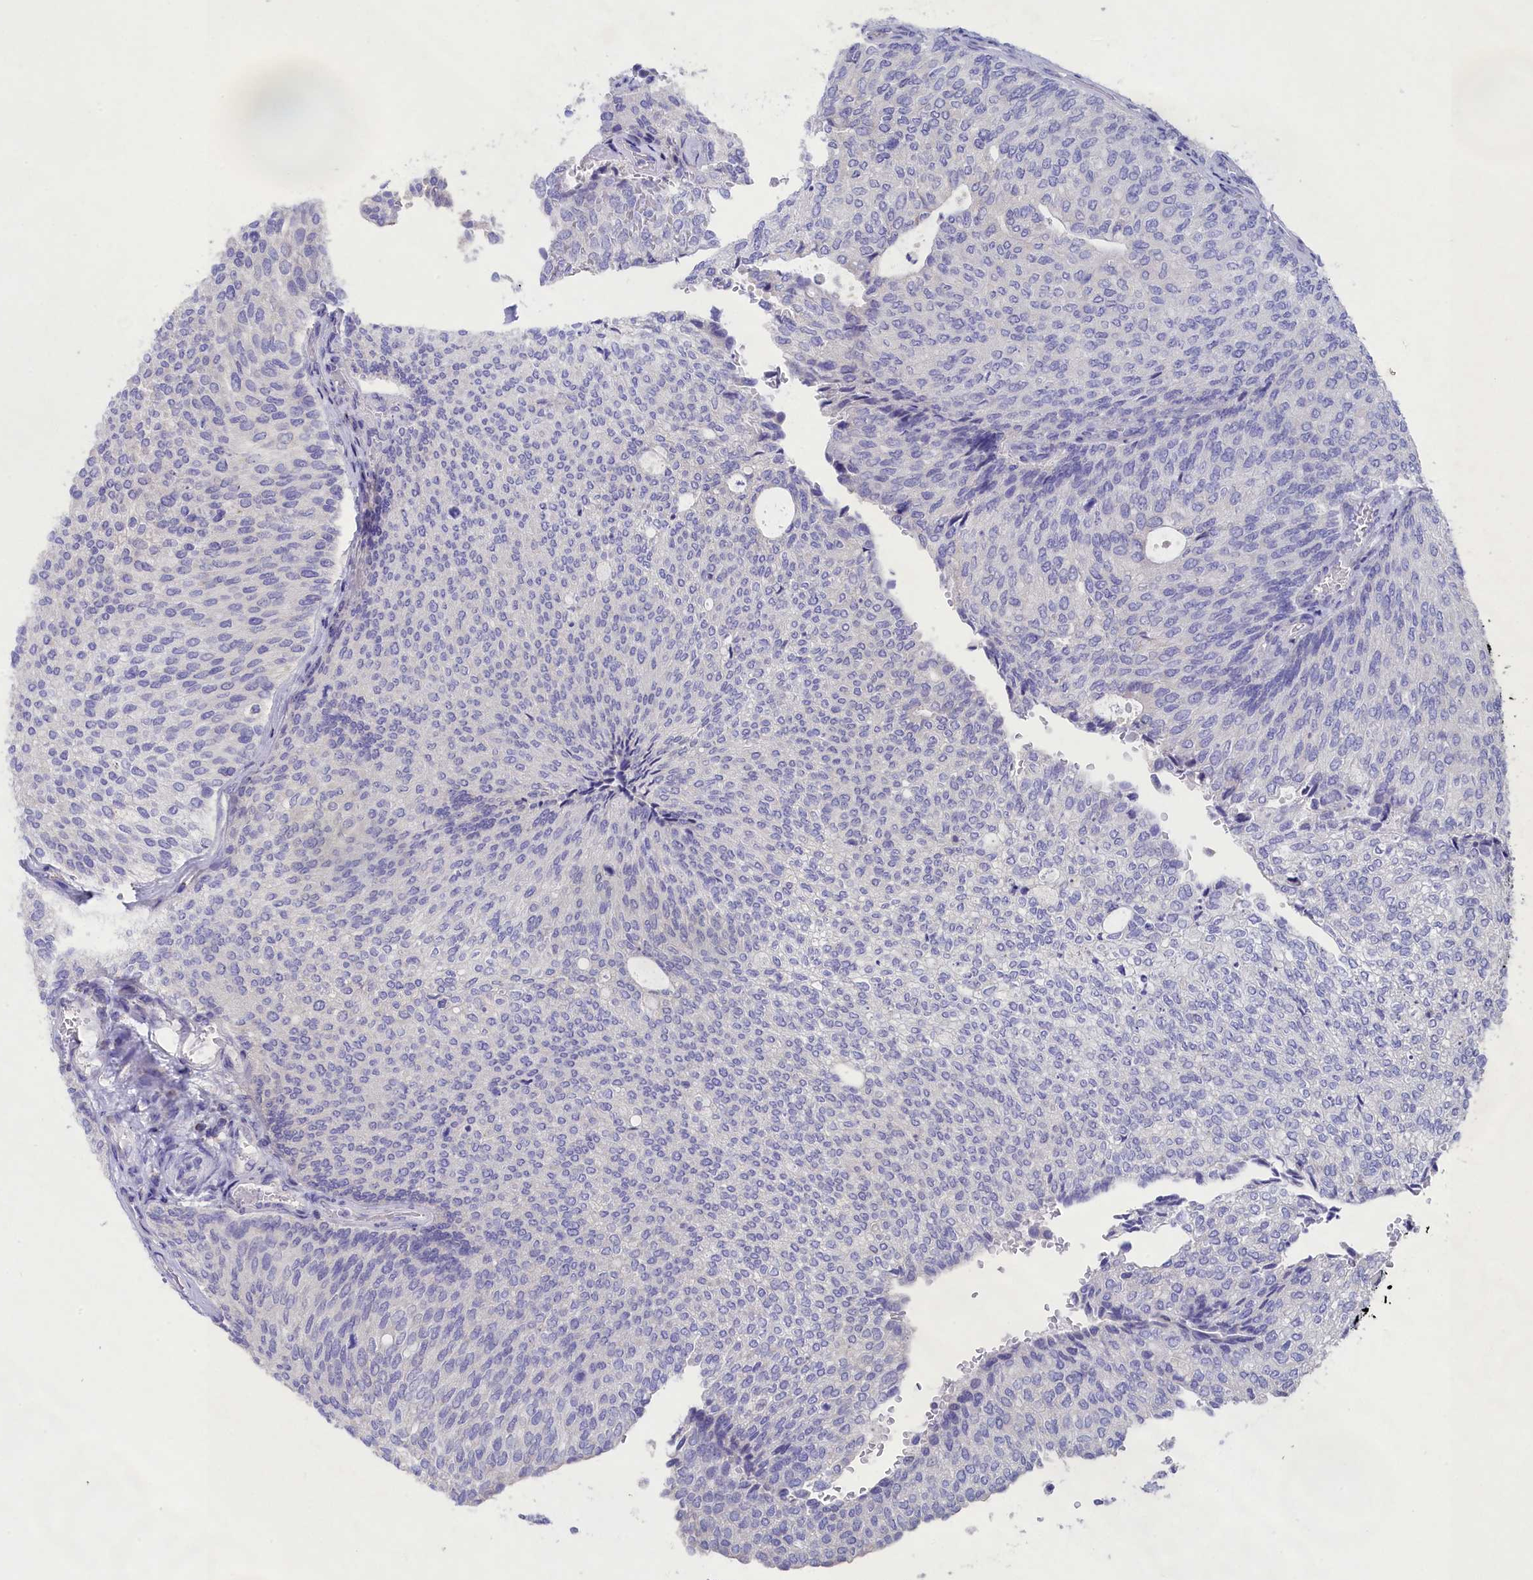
{"staining": {"intensity": "negative", "quantity": "none", "location": "none"}, "tissue": "urothelial cancer", "cell_type": "Tumor cells", "image_type": "cancer", "snomed": [{"axis": "morphology", "description": "Urothelial carcinoma, Low grade"}, {"axis": "topography", "description": "Urinary bladder"}], "caption": "Micrograph shows no significant protein staining in tumor cells of low-grade urothelial carcinoma.", "gene": "PRDM12", "patient": {"sex": "female", "age": 79}}